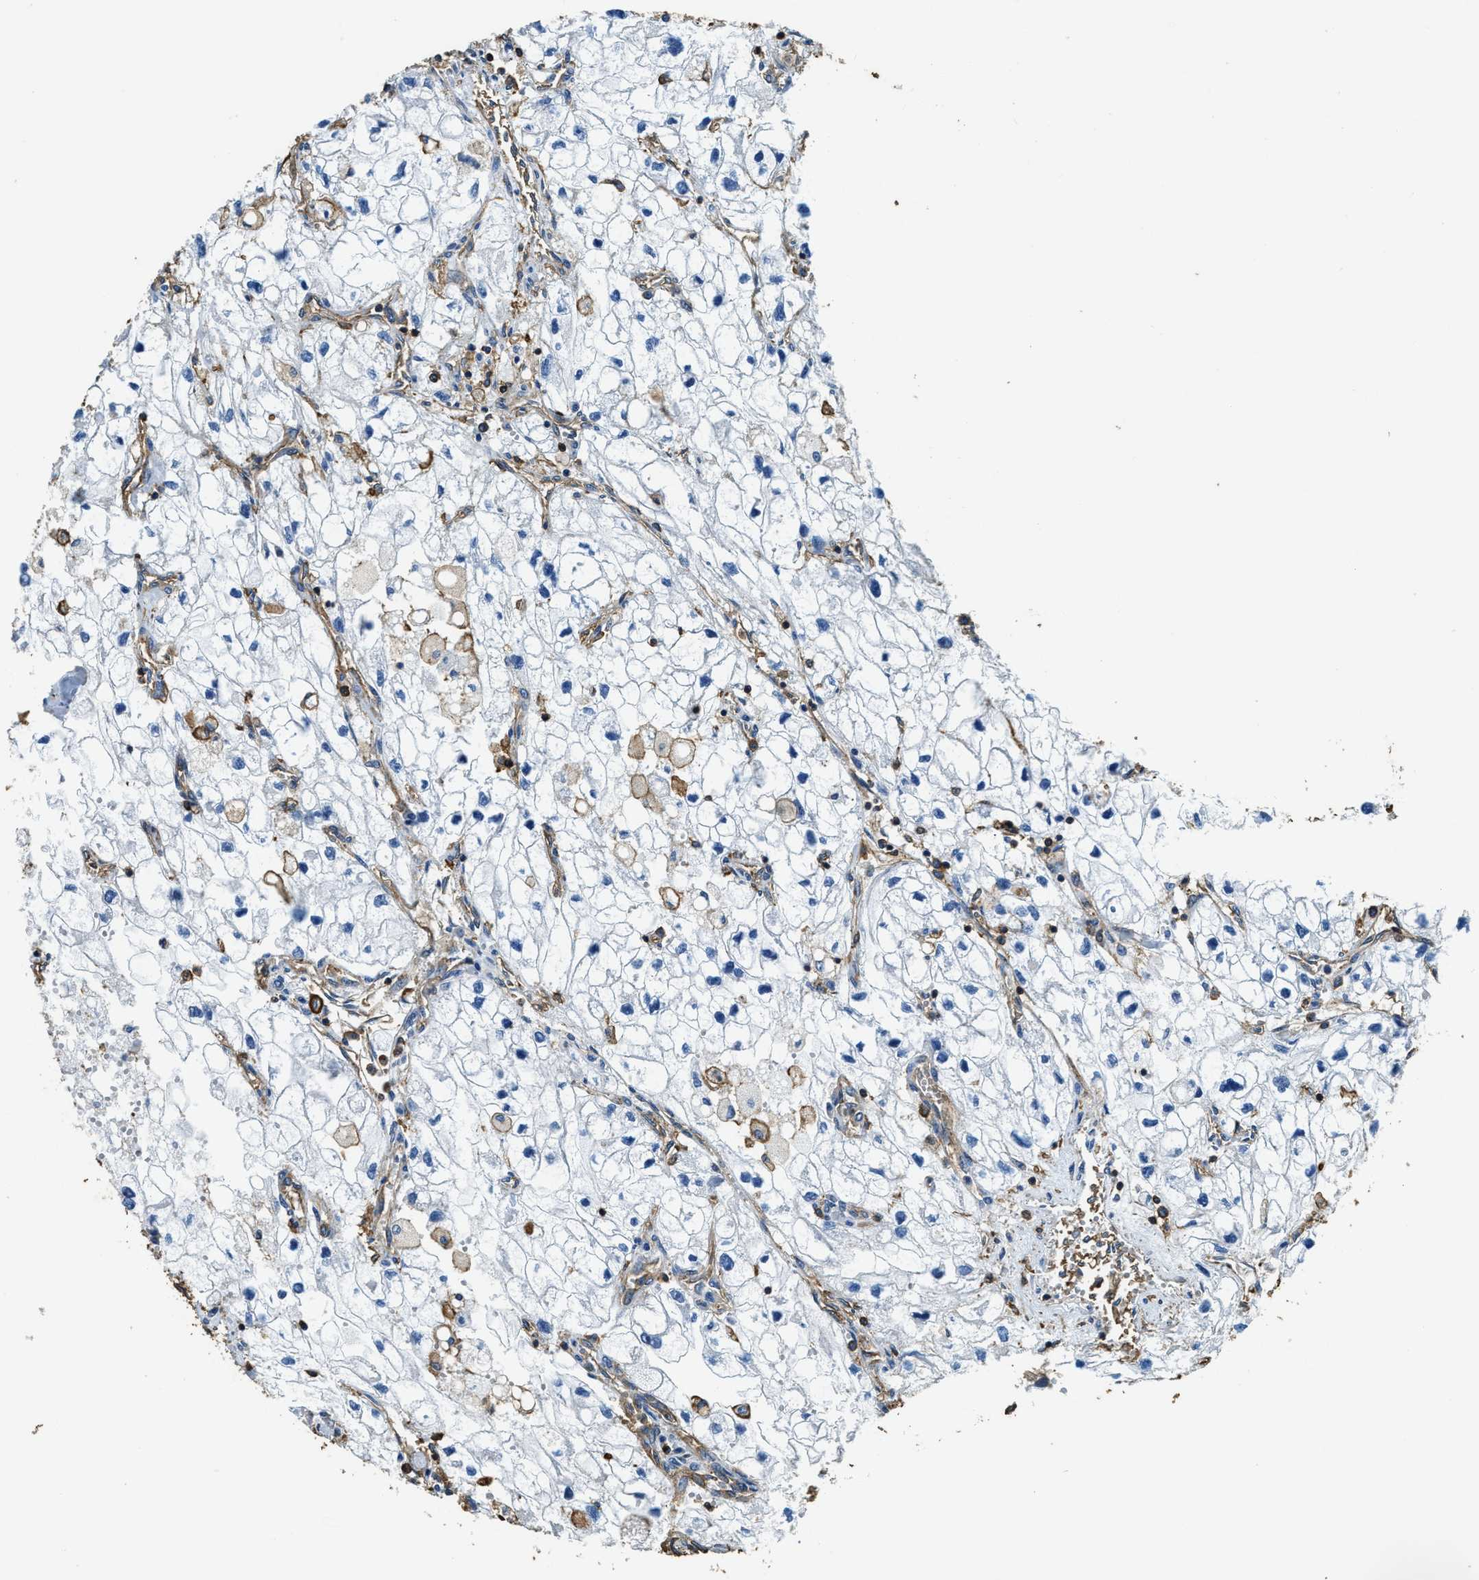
{"staining": {"intensity": "negative", "quantity": "none", "location": "none"}, "tissue": "renal cancer", "cell_type": "Tumor cells", "image_type": "cancer", "snomed": [{"axis": "morphology", "description": "Adenocarcinoma, NOS"}, {"axis": "topography", "description": "Kidney"}], "caption": "An IHC image of renal adenocarcinoma is shown. There is no staining in tumor cells of renal adenocarcinoma. Nuclei are stained in blue.", "gene": "ACCS", "patient": {"sex": "female", "age": 70}}